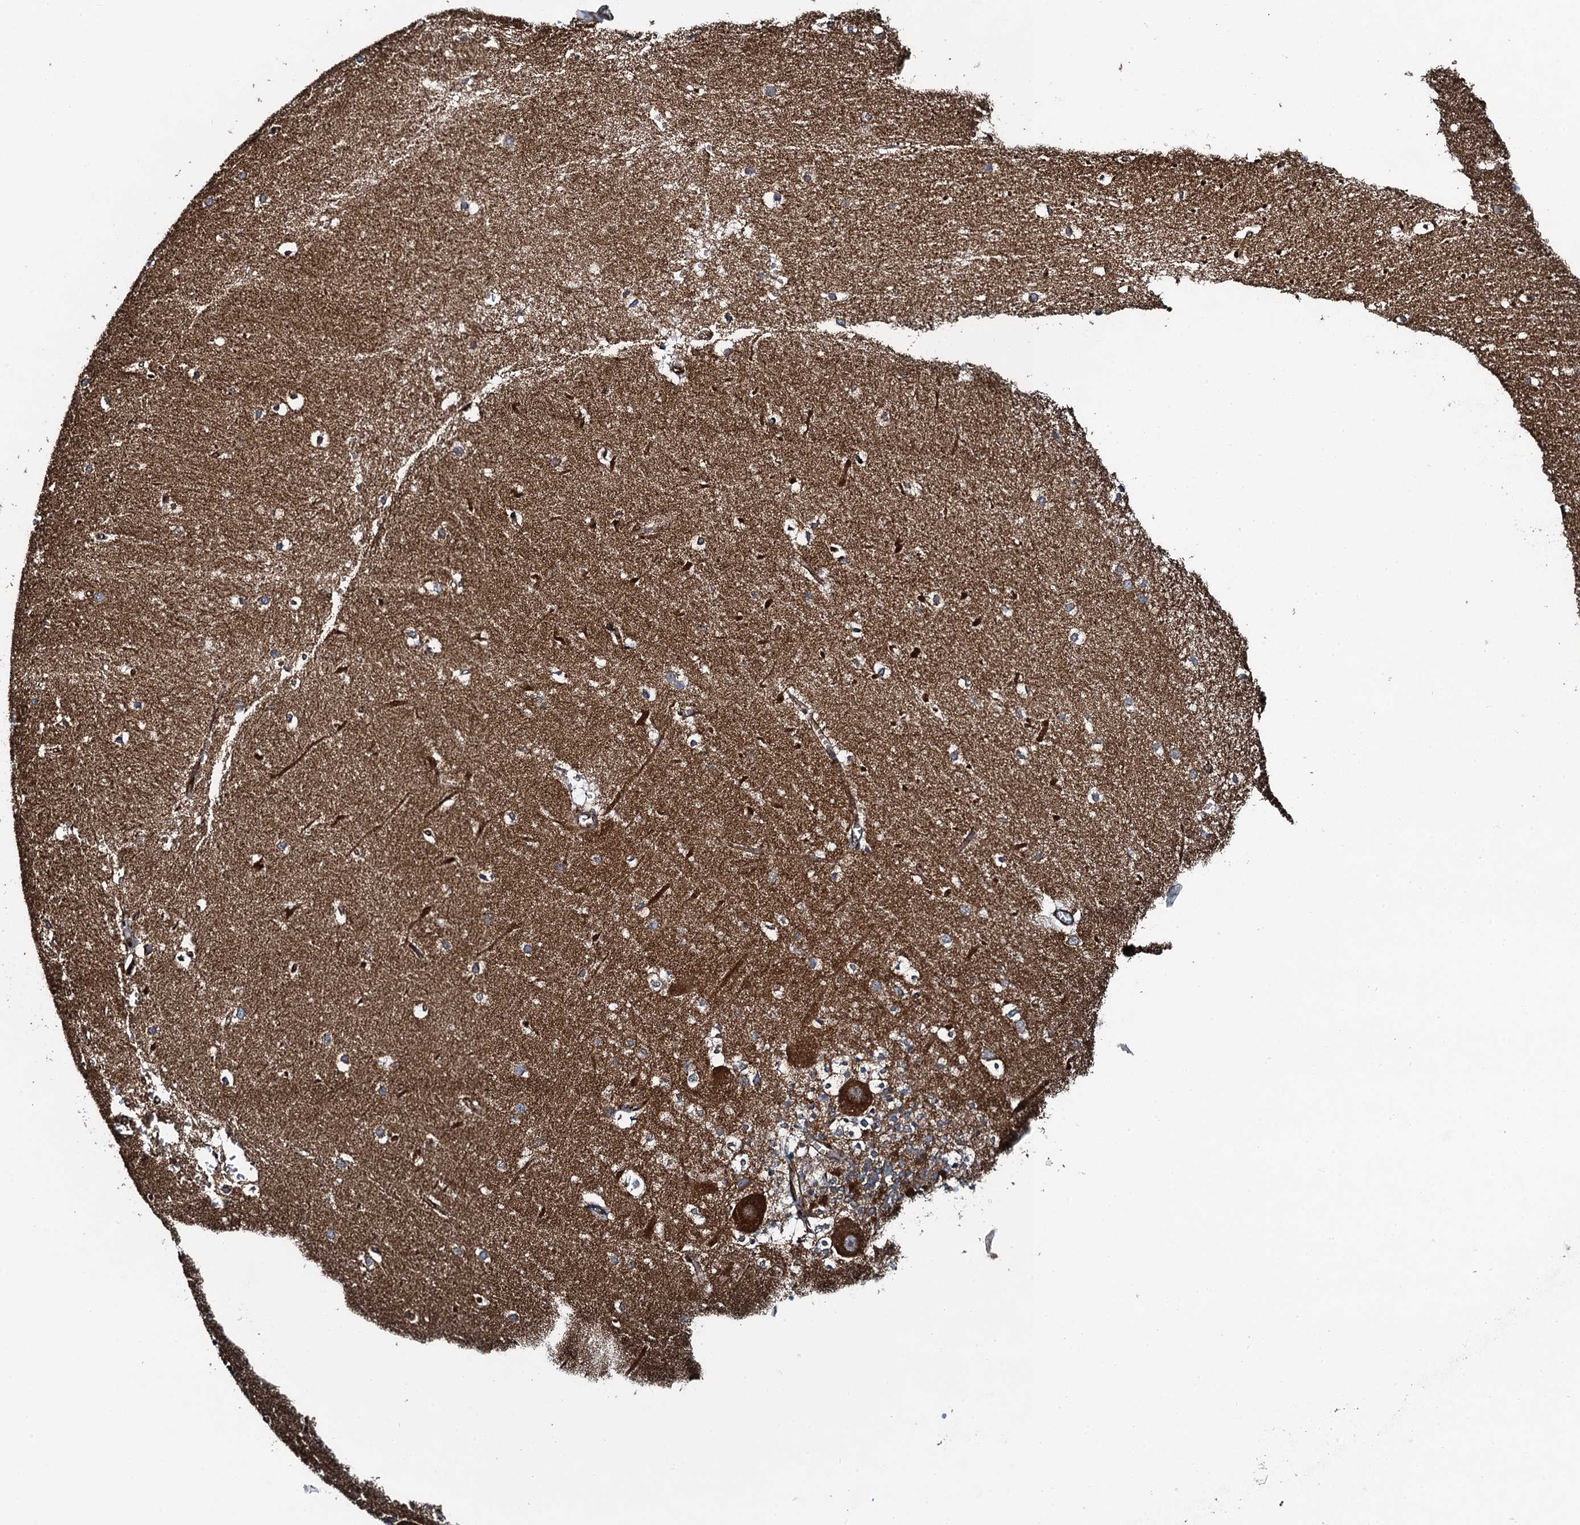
{"staining": {"intensity": "strong", "quantity": "25%-75%", "location": "cytoplasmic/membranous"}, "tissue": "cerebellum", "cell_type": "Cells in granular layer", "image_type": "normal", "snomed": [{"axis": "morphology", "description": "Normal tissue, NOS"}, {"axis": "topography", "description": "Cerebellum"}], "caption": "The micrograph displays a brown stain indicating the presence of a protein in the cytoplasmic/membranous of cells in granular layer in cerebellum.", "gene": "WHAMM", "patient": {"sex": "male", "age": 54}}